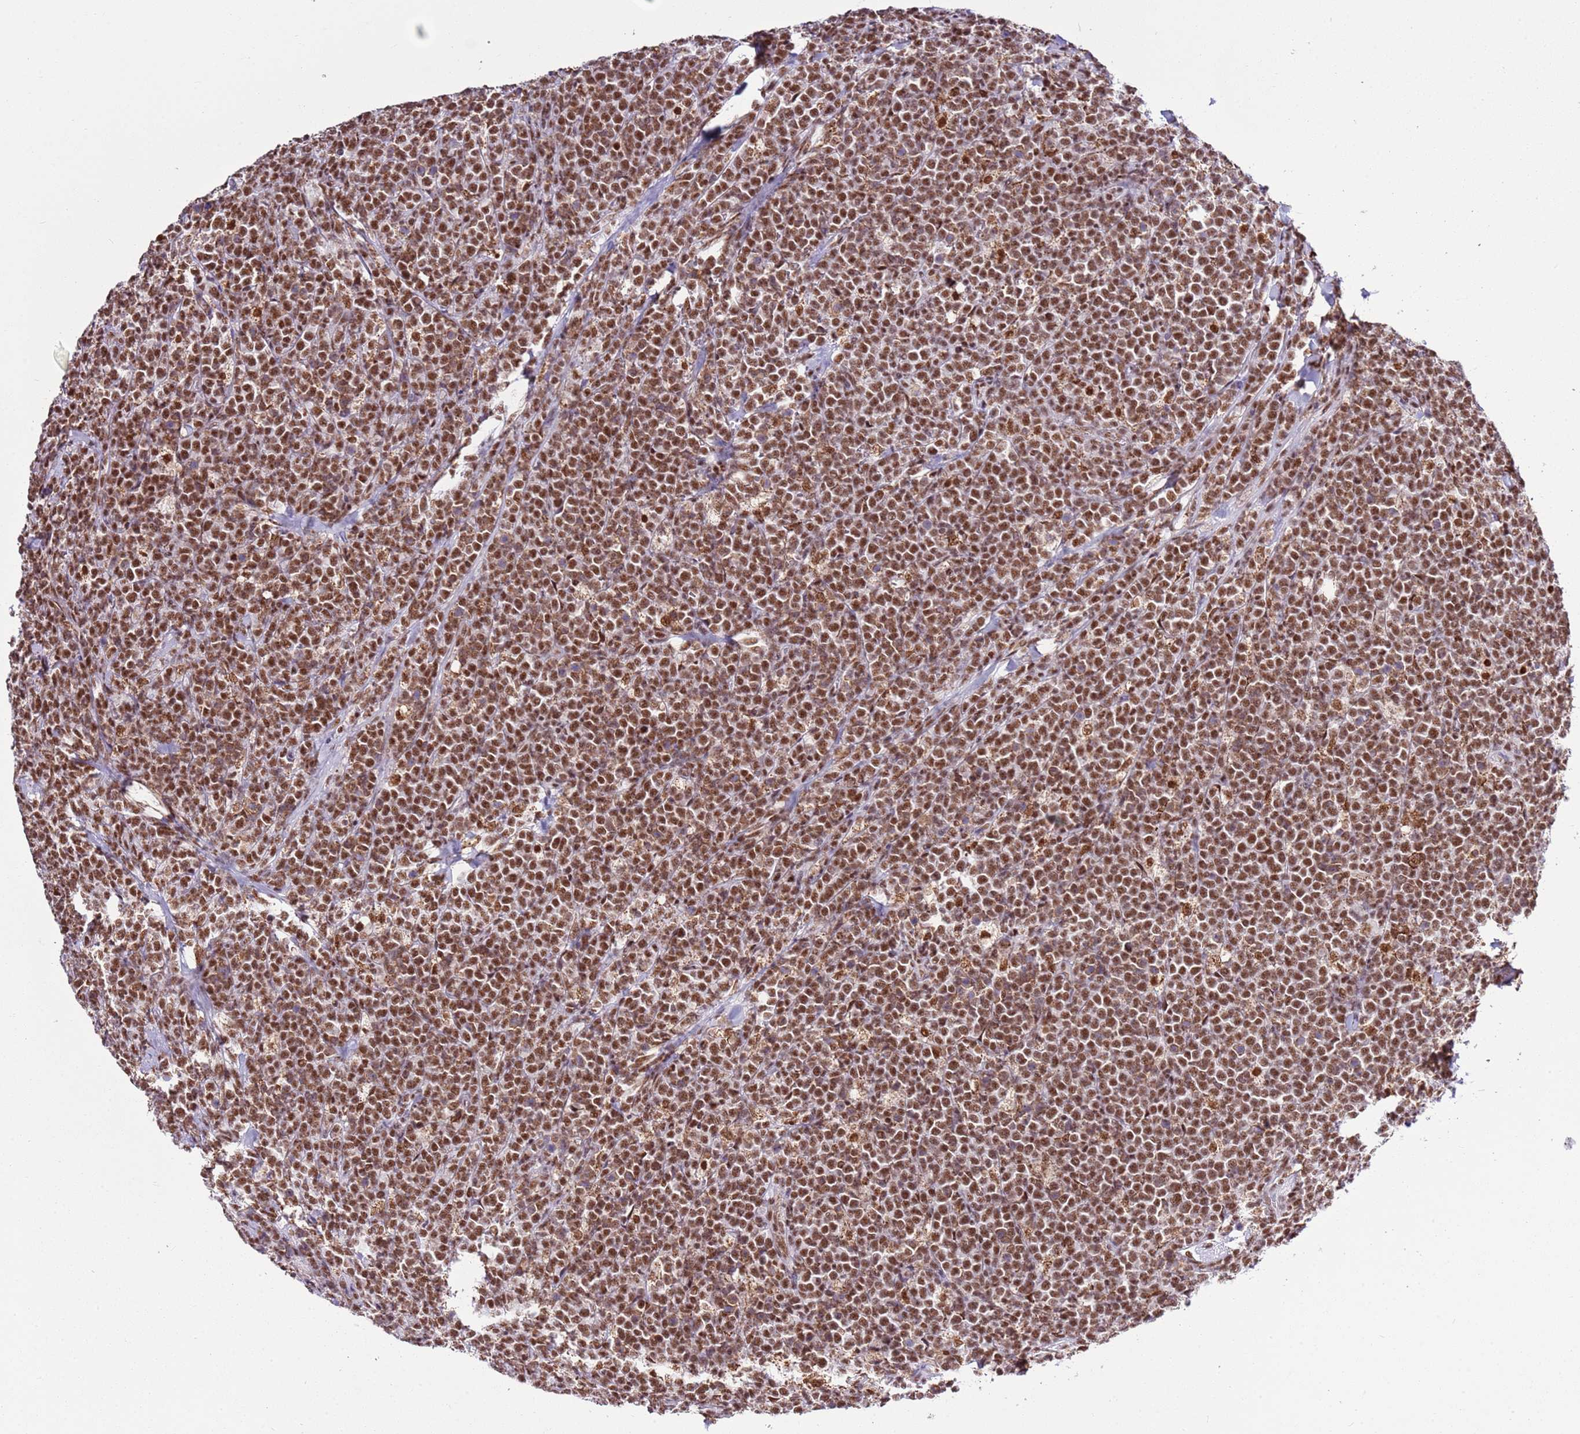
{"staining": {"intensity": "strong", "quantity": ">75%", "location": "nuclear"}, "tissue": "lymphoma", "cell_type": "Tumor cells", "image_type": "cancer", "snomed": [{"axis": "morphology", "description": "Malignant lymphoma, non-Hodgkin's type, High grade"}, {"axis": "topography", "description": "Small intestine"}], "caption": "Immunohistochemistry (IHC) (DAB) staining of lymphoma displays strong nuclear protein expression in about >75% of tumor cells.", "gene": "AKAP8L", "patient": {"sex": "male", "age": 8}}